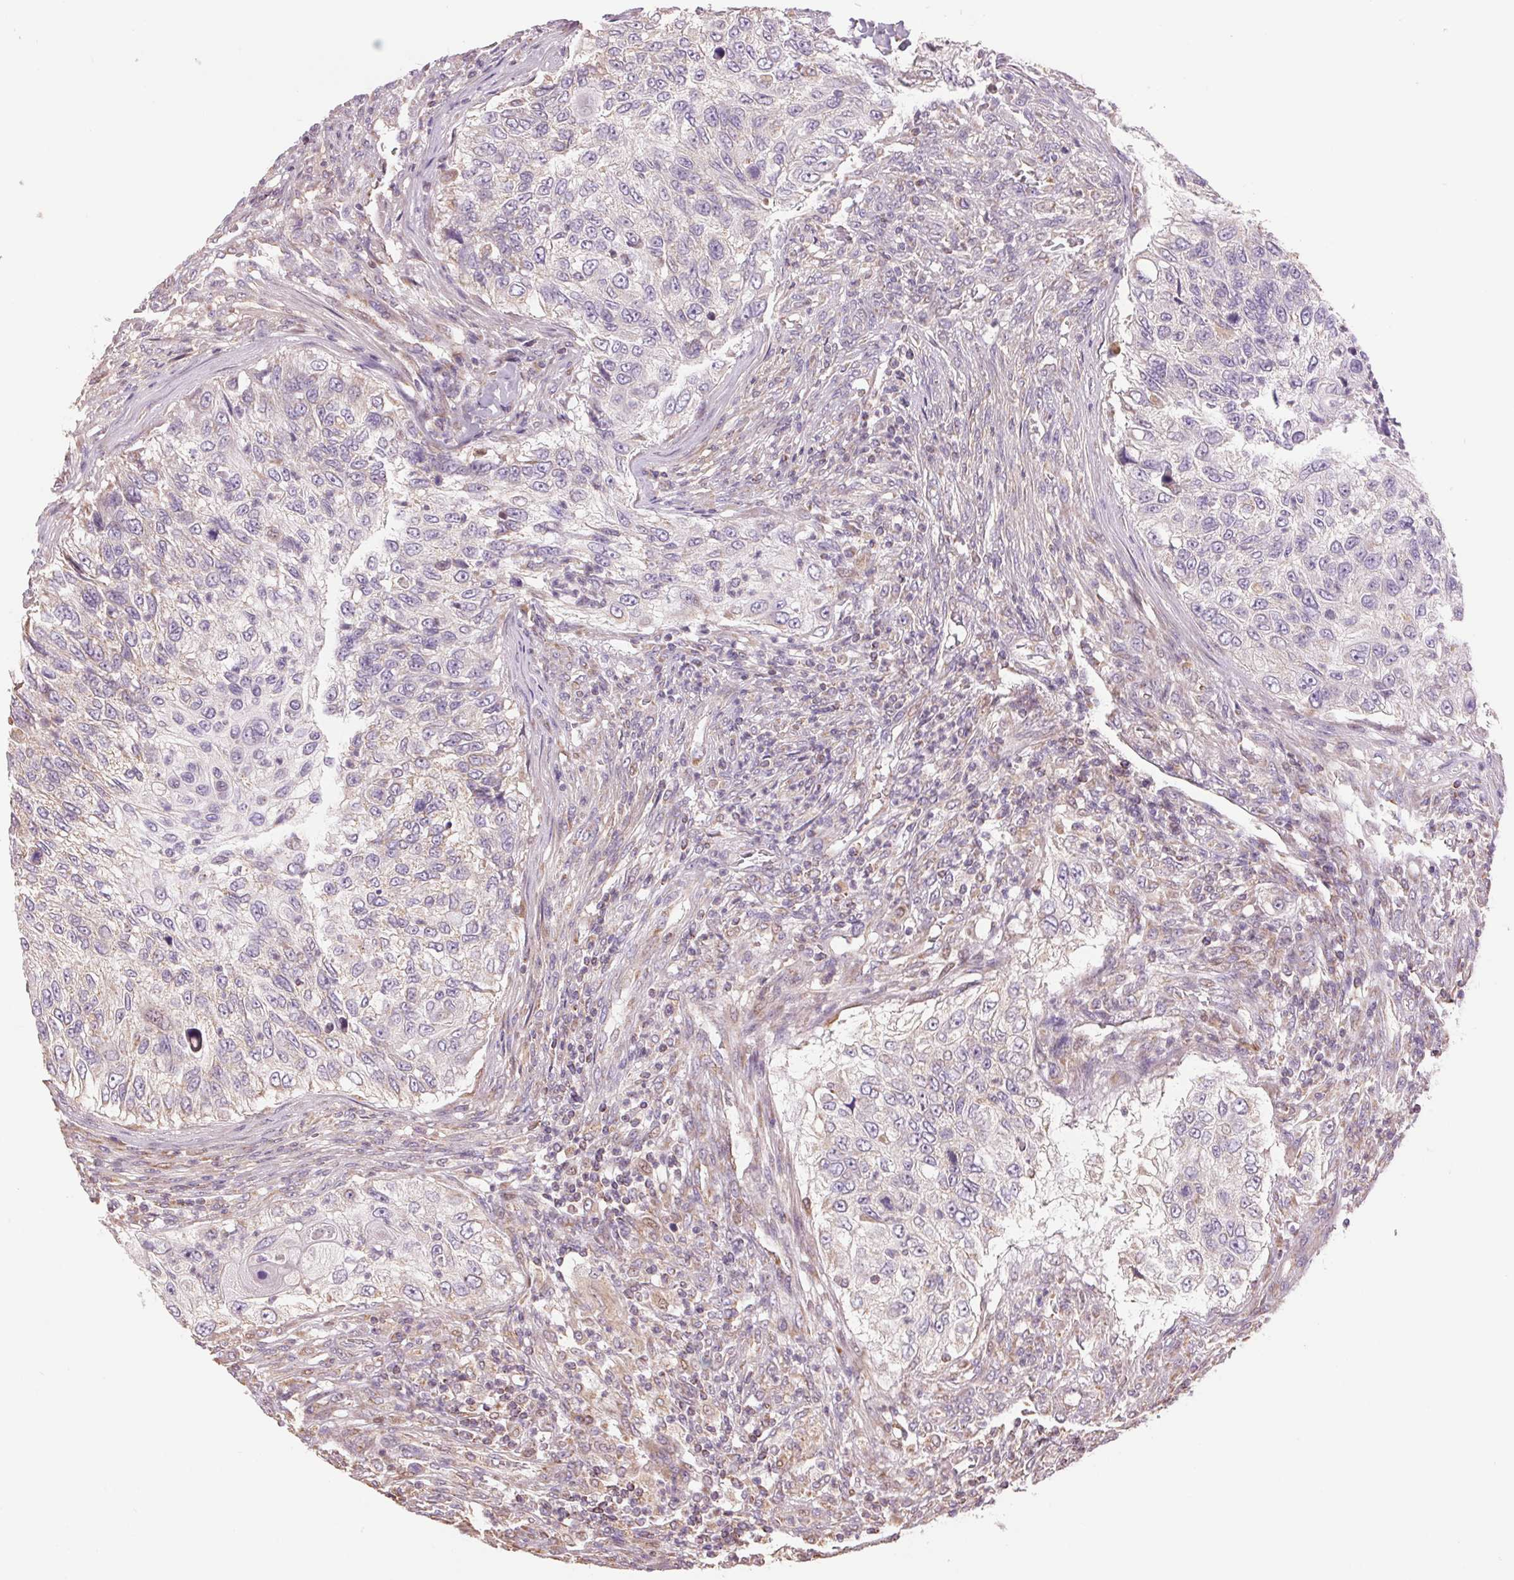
{"staining": {"intensity": "negative", "quantity": "none", "location": "none"}, "tissue": "urothelial cancer", "cell_type": "Tumor cells", "image_type": "cancer", "snomed": [{"axis": "morphology", "description": "Urothelial carcinoma, High grade"}, {"axis": "topography", "description": "Urinary bladder"}], "caption": "The micrograph exhibits no staining of tumor cells in urothelial cancer.", "gene": "DGUOK", "patient": {"sex": "female", "age": 60}}